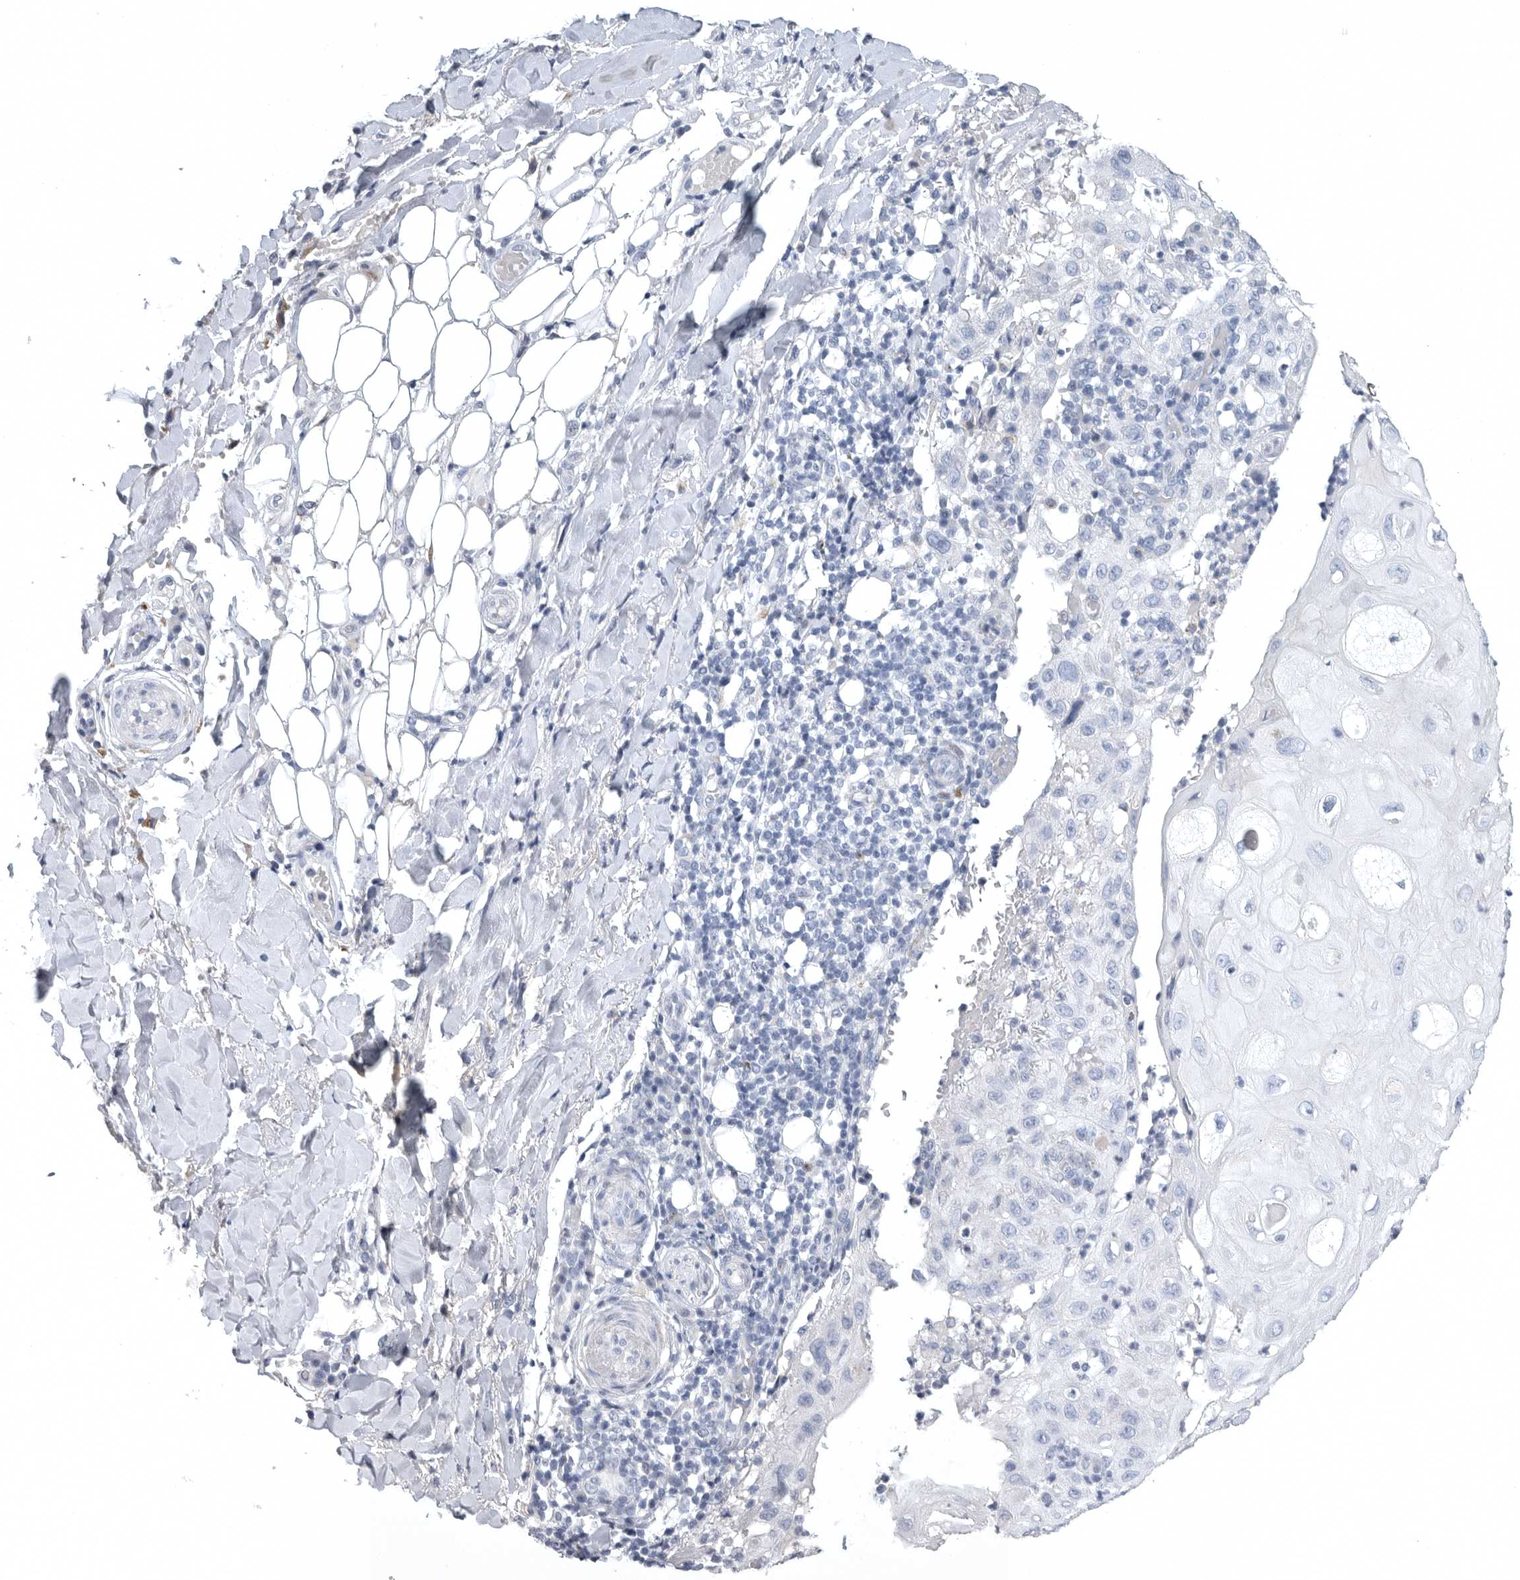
{"staining": {"intensity": "negative", "quantity": "none", "location": "none"}, "tissue": "skin cancer", "cell_type": "Tumor cells", "image_type": "cancer", "snomed": [{"axis": "morphology", "description": "Normal tissue, NOS"}, {"axis": "morphology", "description": "Squamous cell carcinoma, NOS"}, {"axis": "topography", "description": "Skin"}], "caption": "Tumor cells are negative for protein expression in human skin squamous cell carcinoma.", "gene": "TIMP1", "patient": {"sex": "female", "age": 96}}